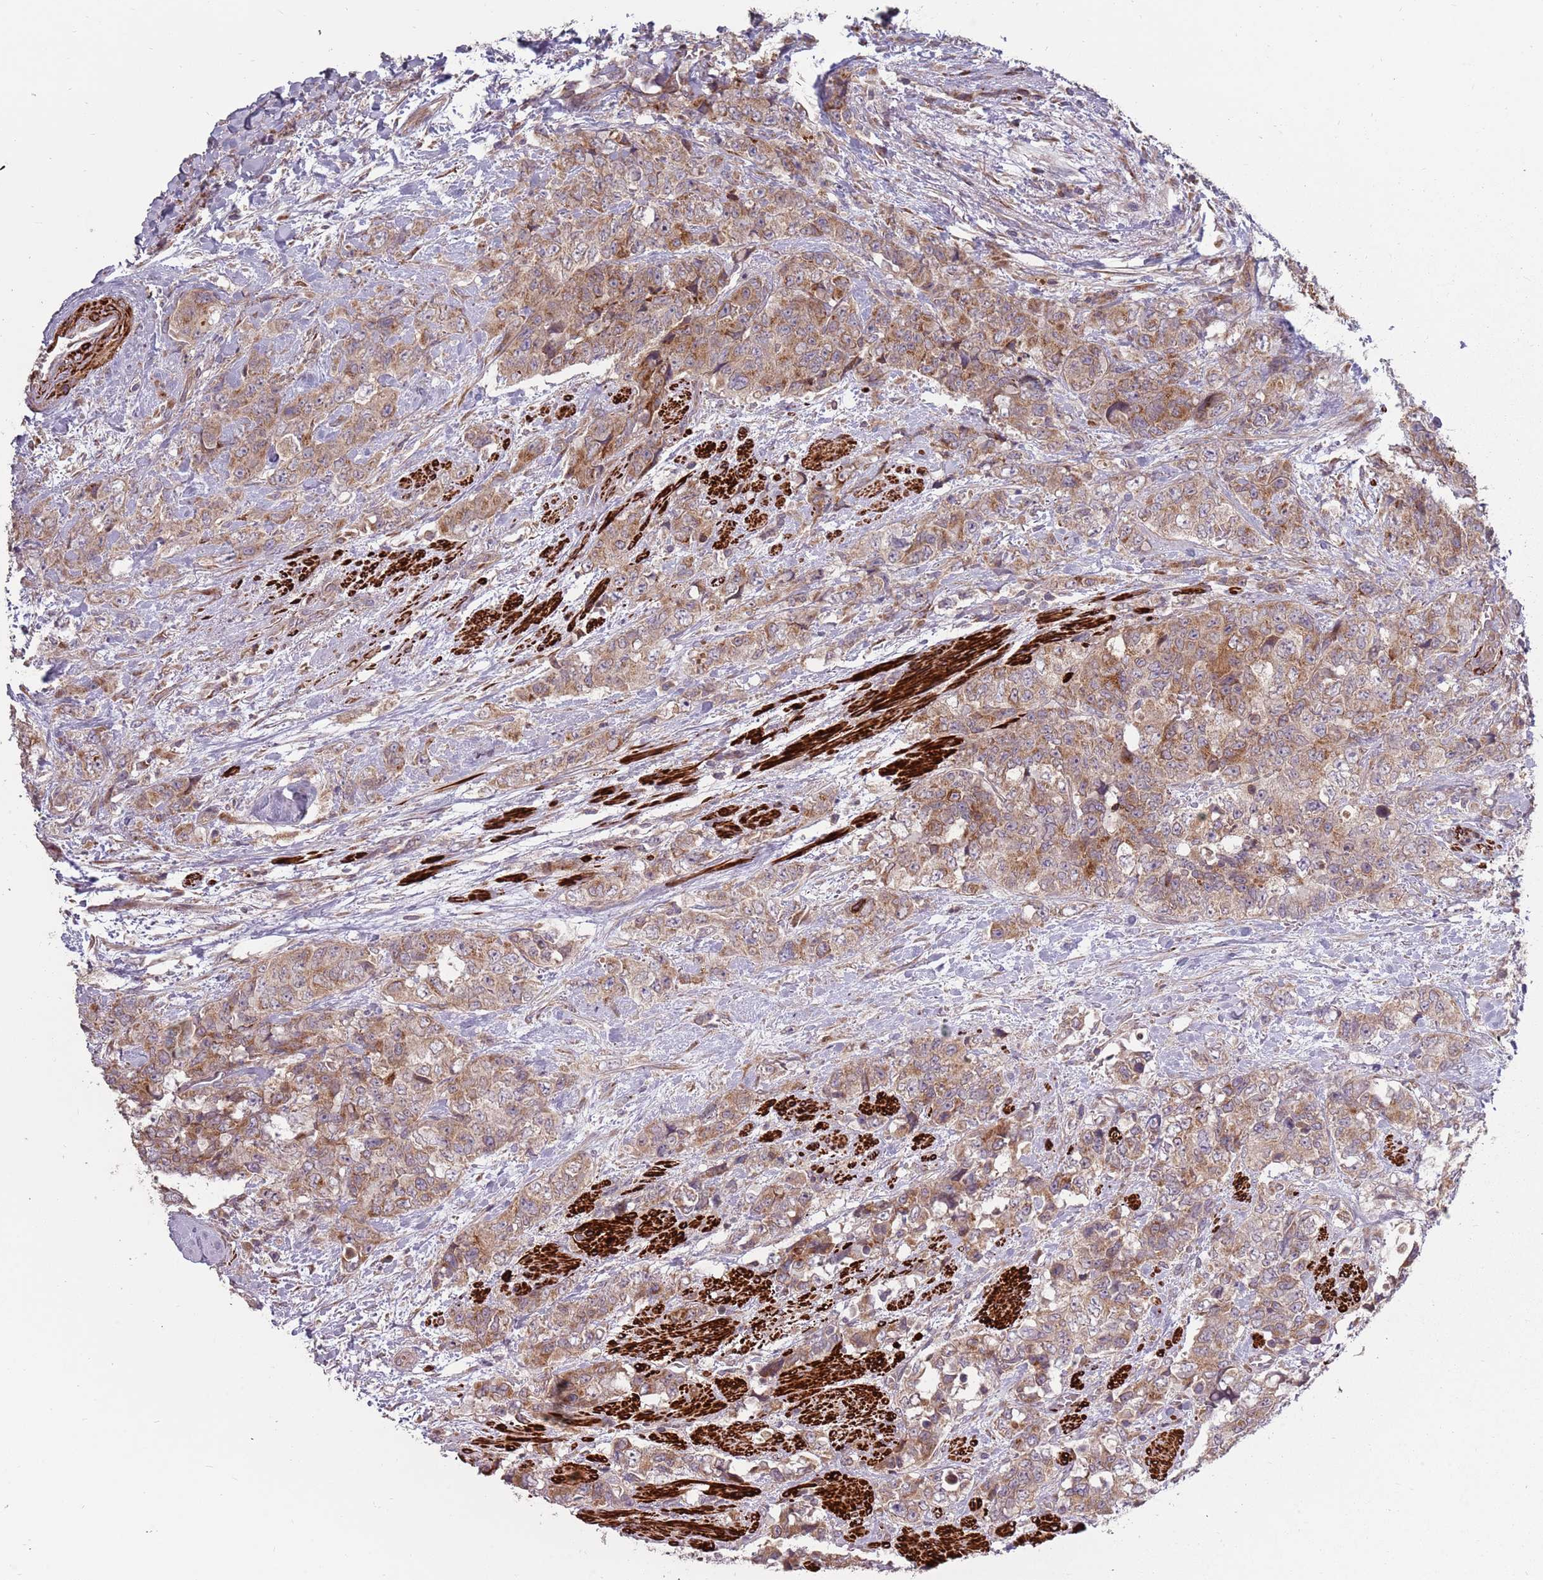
{"staining": {"intensity": "moderate", "quantity": ">75%", "location": "cytoplasmic/membranous"}, "tissue": "urothelial cancer", "cell_type": "Tumor cells", "image_type": "cancer", "snomed": [{"axis": "morphology", "description": "Urothelial carcinoma, High grade"}, {"axis": "topography", "description": "Urinary bladder"}], "caption": "Protein expression analysis of human urothelial cancer reveals moderate cytoplasmic/membranous positivity in about >75% of tumor cells.", "gene": "PLD6", "patient": {"sex": "female", "age": 78}}